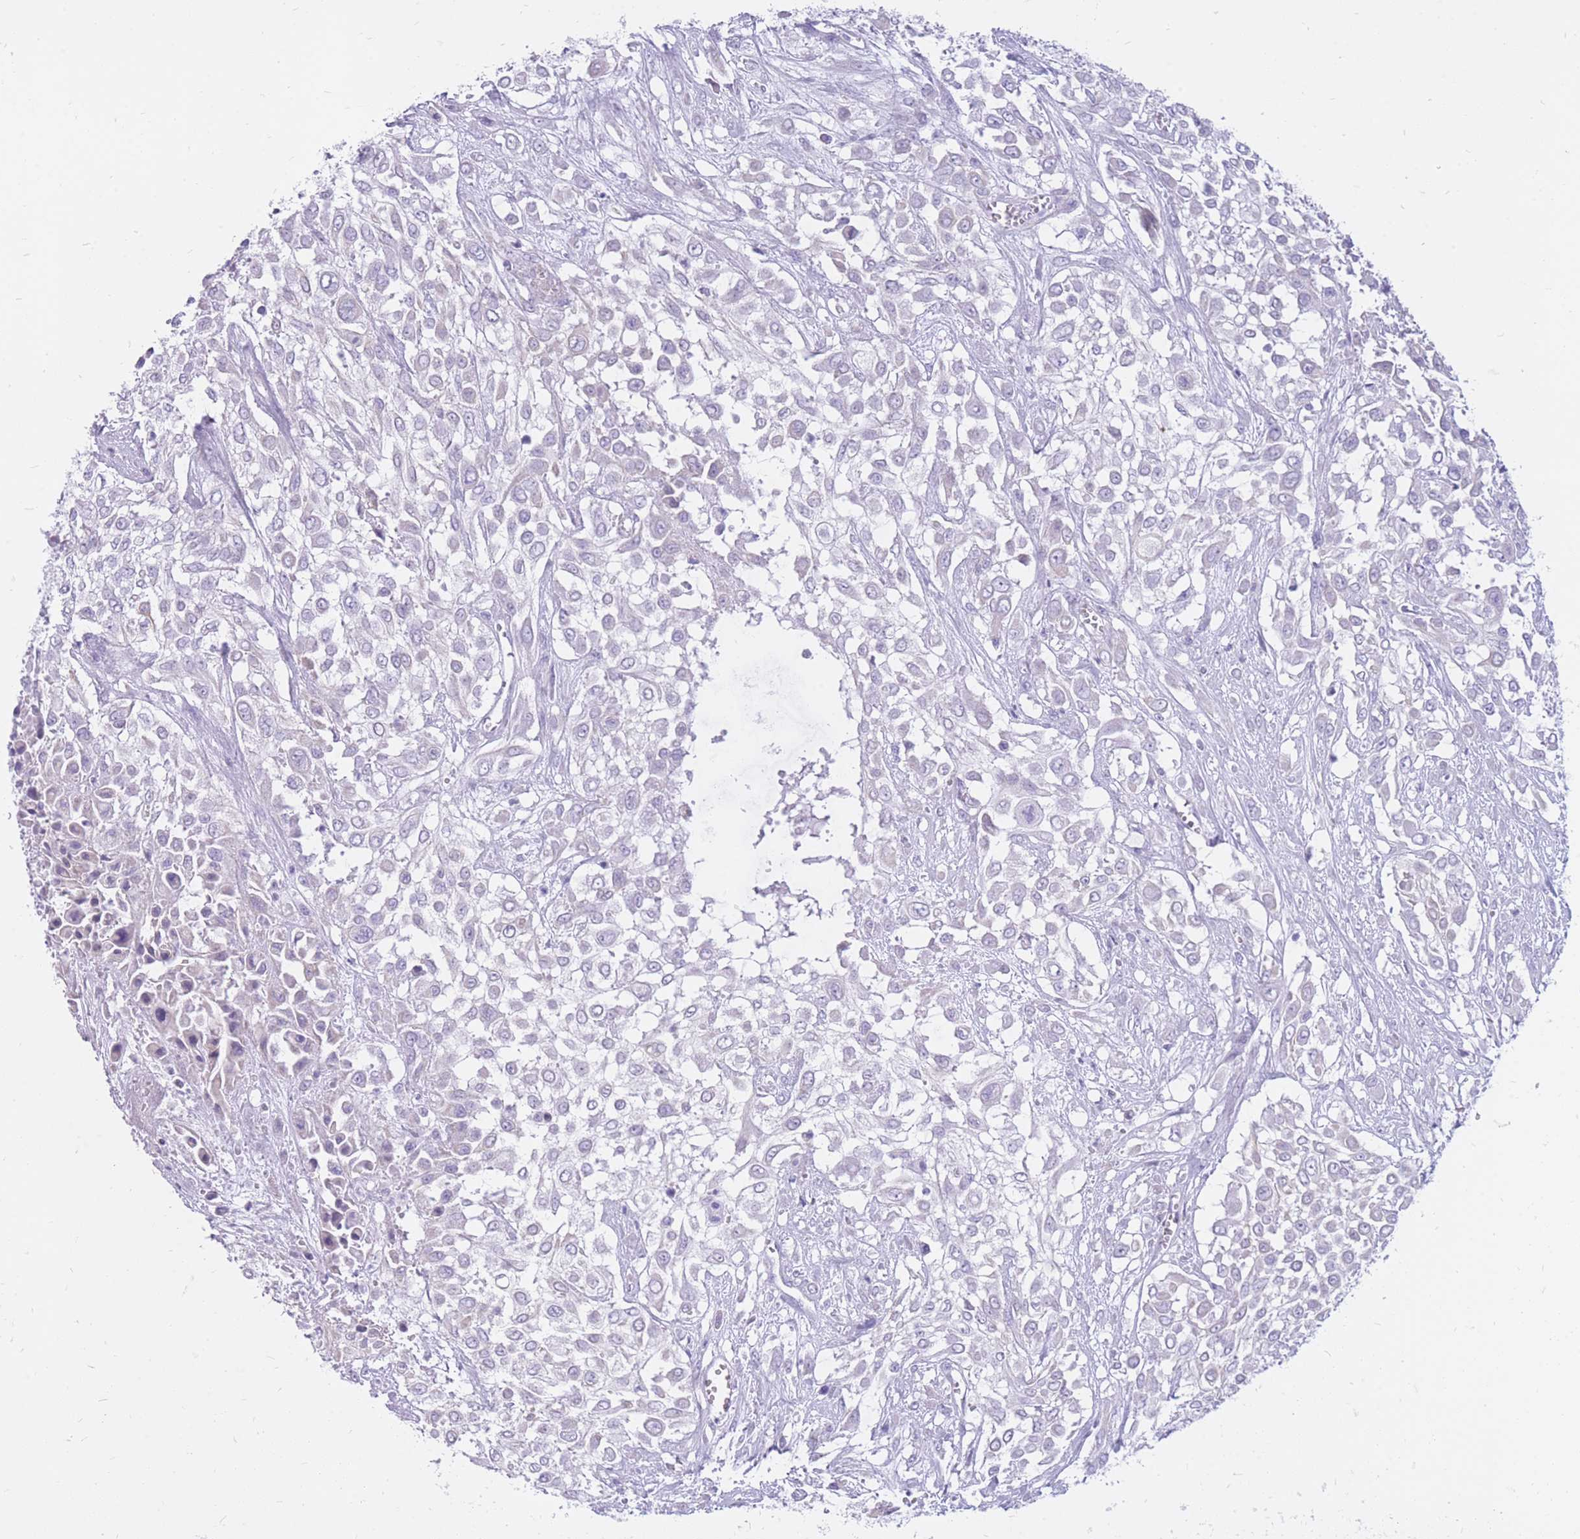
{"staining": {"intensity": "negative", "quantity": "none", "location": "none"}, "tissue": "urothelial cancer", "cell_type": "Tumor cells", "image_type": "cancer", "snomed": [{"axis": "morphology", "description": "Urothelial carcinoma, High grade"}, {"axis": "topography", "description": "Urinary bladder"}], "caption": "Protein analysis of high-grade urothelial carcinoma shows no significant expression in tumor cells.", "gene": "CYP21A2", "patient": {"sex": "male", "age": 57}}